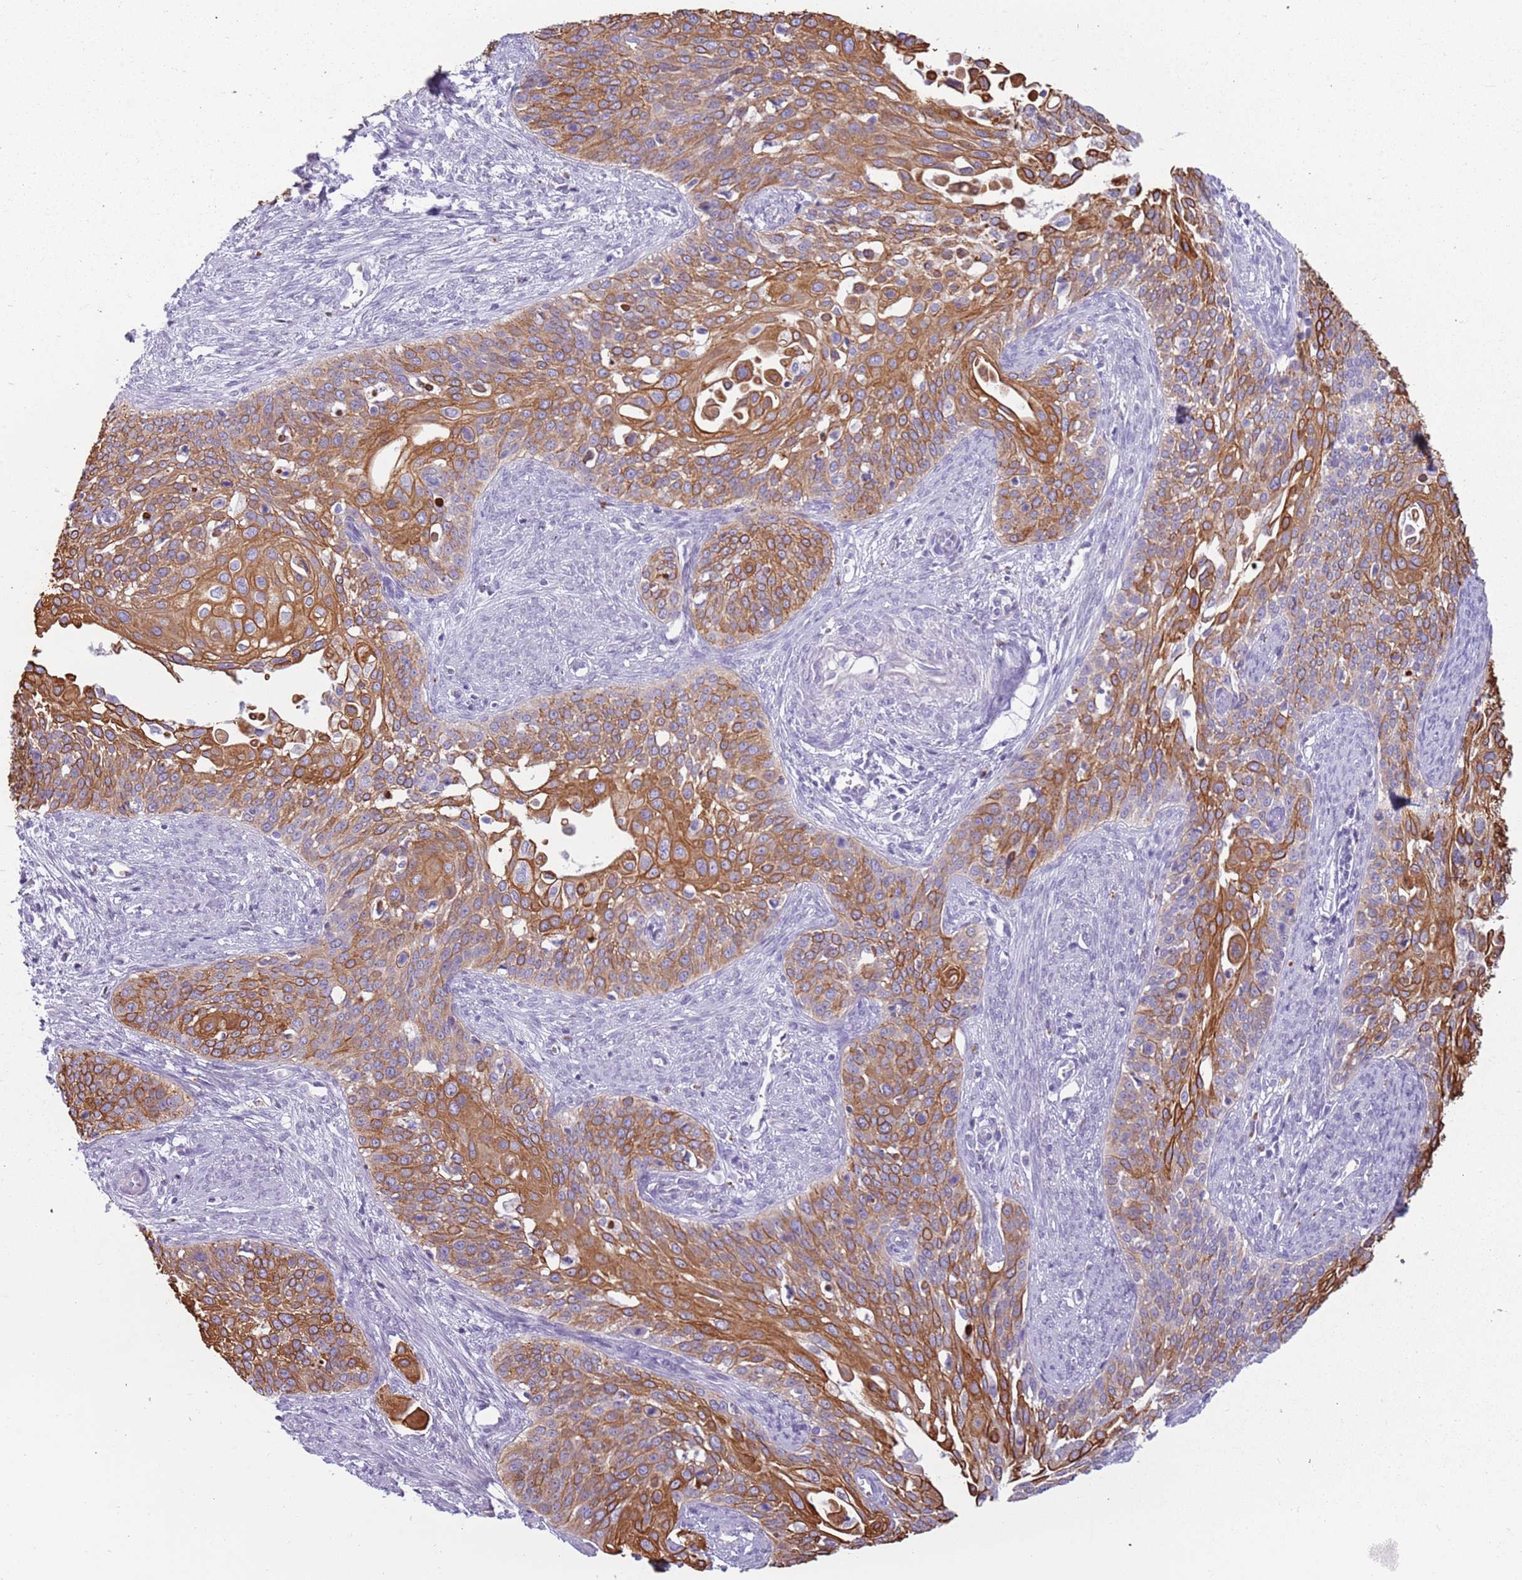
{"staining": {"intensity": "moderate", "quantity": ">75%", "location": "cytoplasmic/membranous"}, "tissue": "cervical cancer", "cell_type": "Tumor cells", "image_type": "cancer", "snomed": [{"axis": "morphology", "description": "Squamous cell carcinoma, NOS"}, {"axis": "topography", "description": "Cervix"}], "caption": "Human cervical cancer stained with a protein marker demonstrates moderate staining in tumor cells.", "gene": "NWD2", "patient": {"sex": "female", "age": 44}}